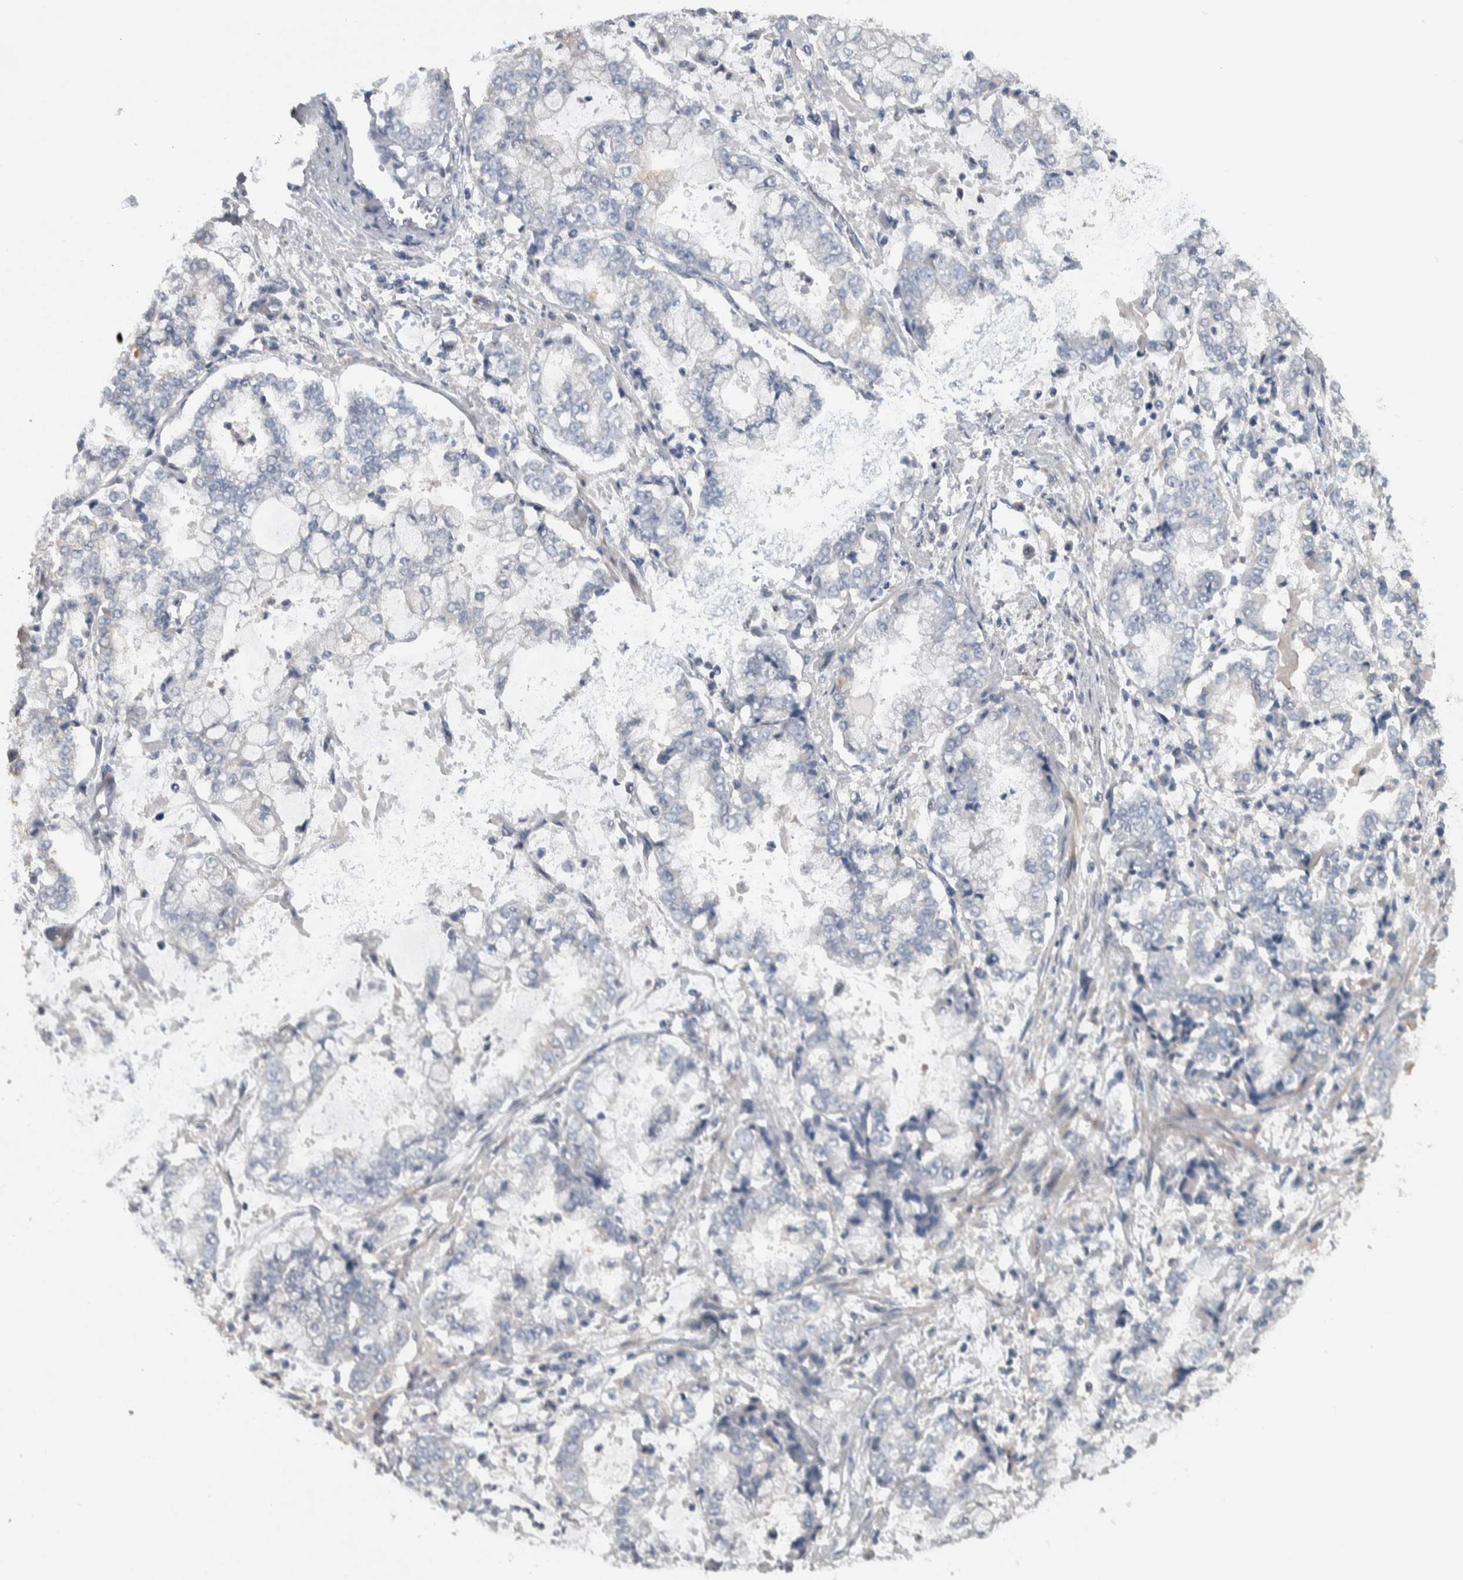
{"staining": {"intensity": "negative", "quantity": "none", "location": "none"}, "tissue": "stomach cancer", "cell_type": "Tumor cells", "image_type": "cancer", "snomed": [{"axis": "morphology", "description": "Adenocarcinoma, NOS"}, {"axis": "topography", "description": "Stomach"}], "caption": "Stomach adenocarcinoma stained for a protein using immunohistochemistry (IHC) demonstrates no positivity tumor cells.", "gene": "NT5C2", "patient": {"sex": "male", "age": 76}}